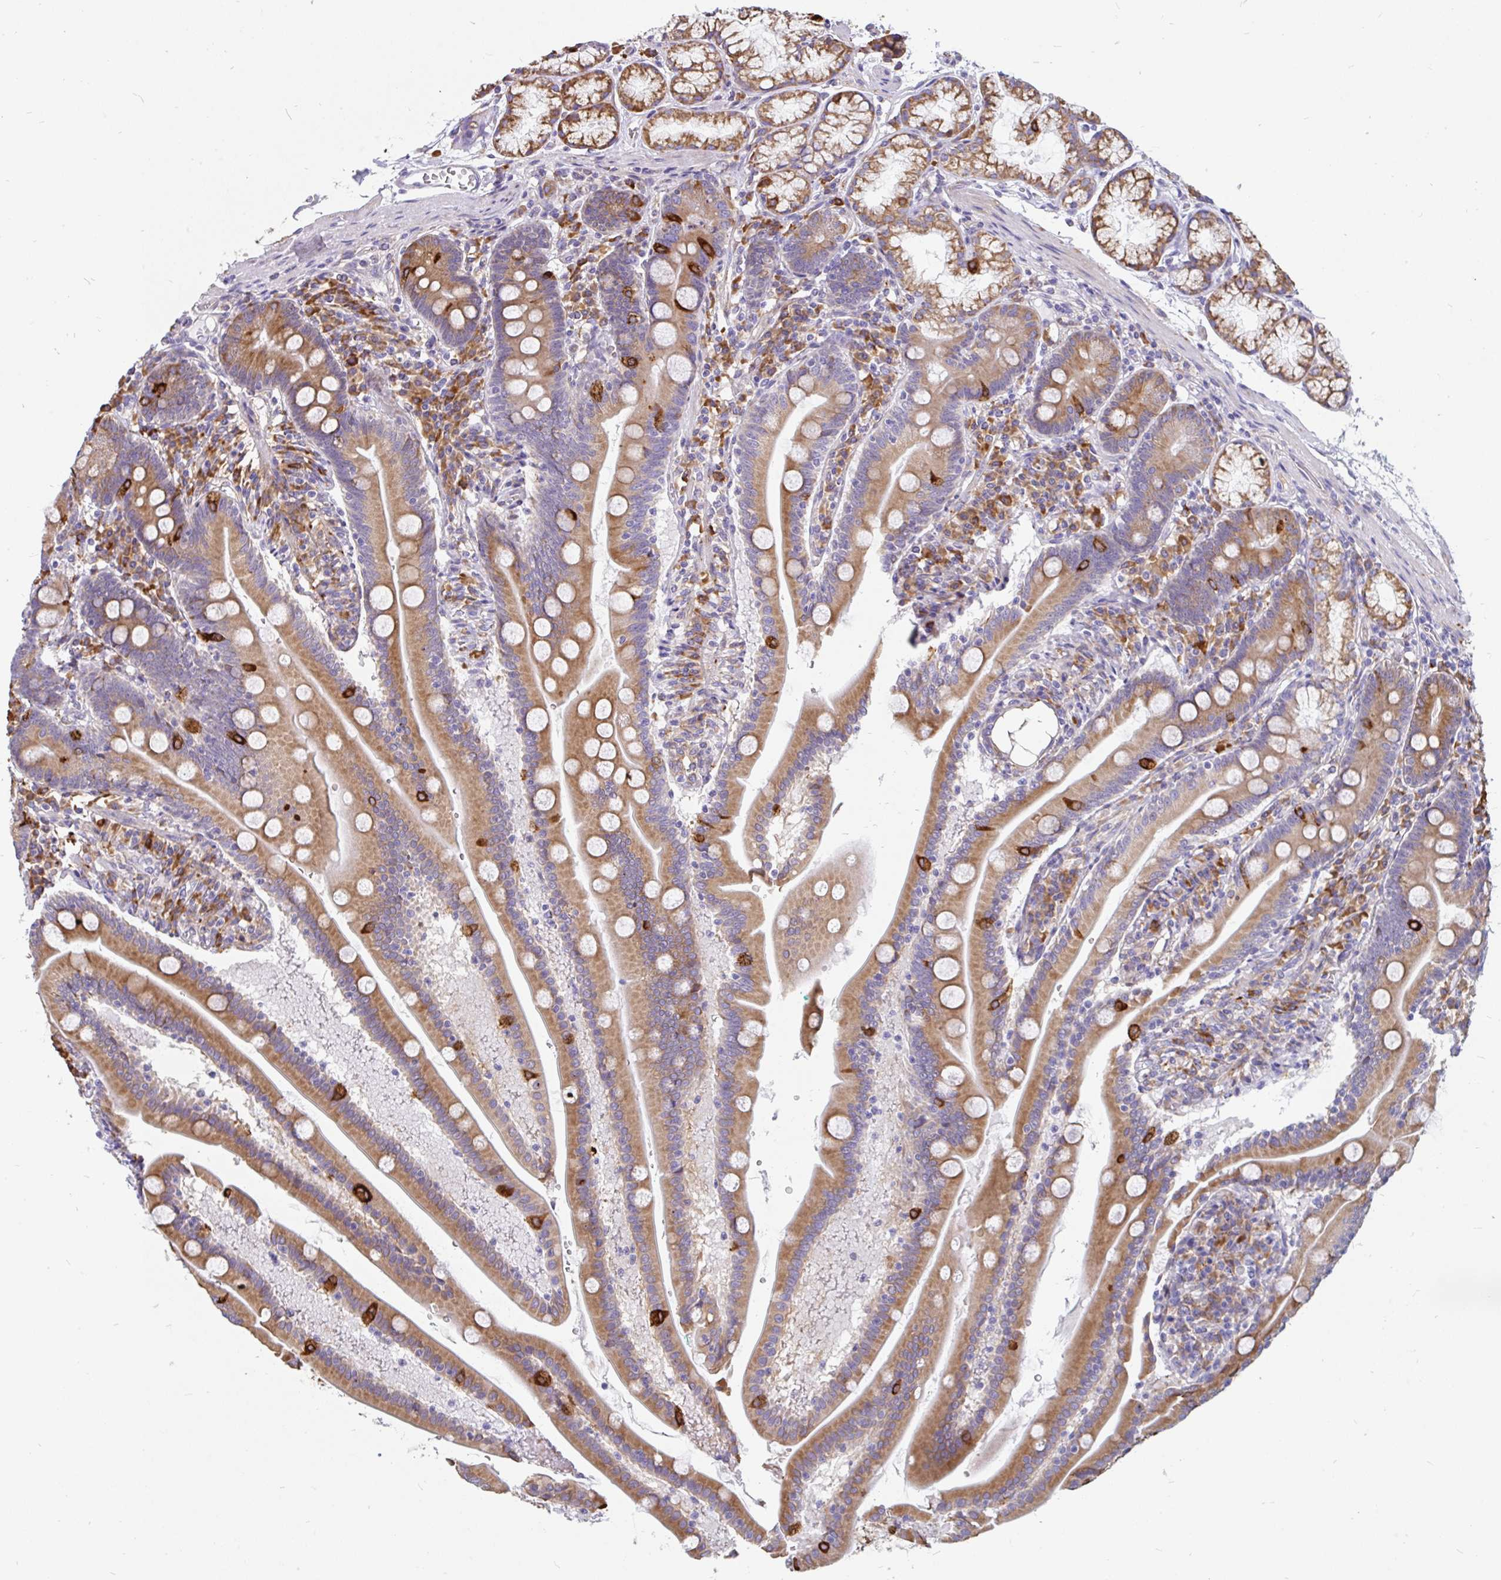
{"staining": {"intensity": "moderate", "quantity": ">75%", "location": "cytoplasmic/membranous"}, "tissue": "duodenum", "cell_type": "Glandular cells", "image_type": "normal", "snomed": [{"axis": "morphology", "description": "Normal tissue, NOS"}, {"axis": "topography", "description": "Duodenum"}], "caption": "DAB immunohistochemical staining of normal human duodenum shows moderate cytoplasmic/membranous protein positivity in about >75% of glandular cells. The protein is stained brown, and the nuclei are stained in blue (DAB (3,3'-diaminobenzidine) IHC with brightfield microscopy, high magnification).", "gene": "EML5", "patient": {"sex": "female", "age": 67}}